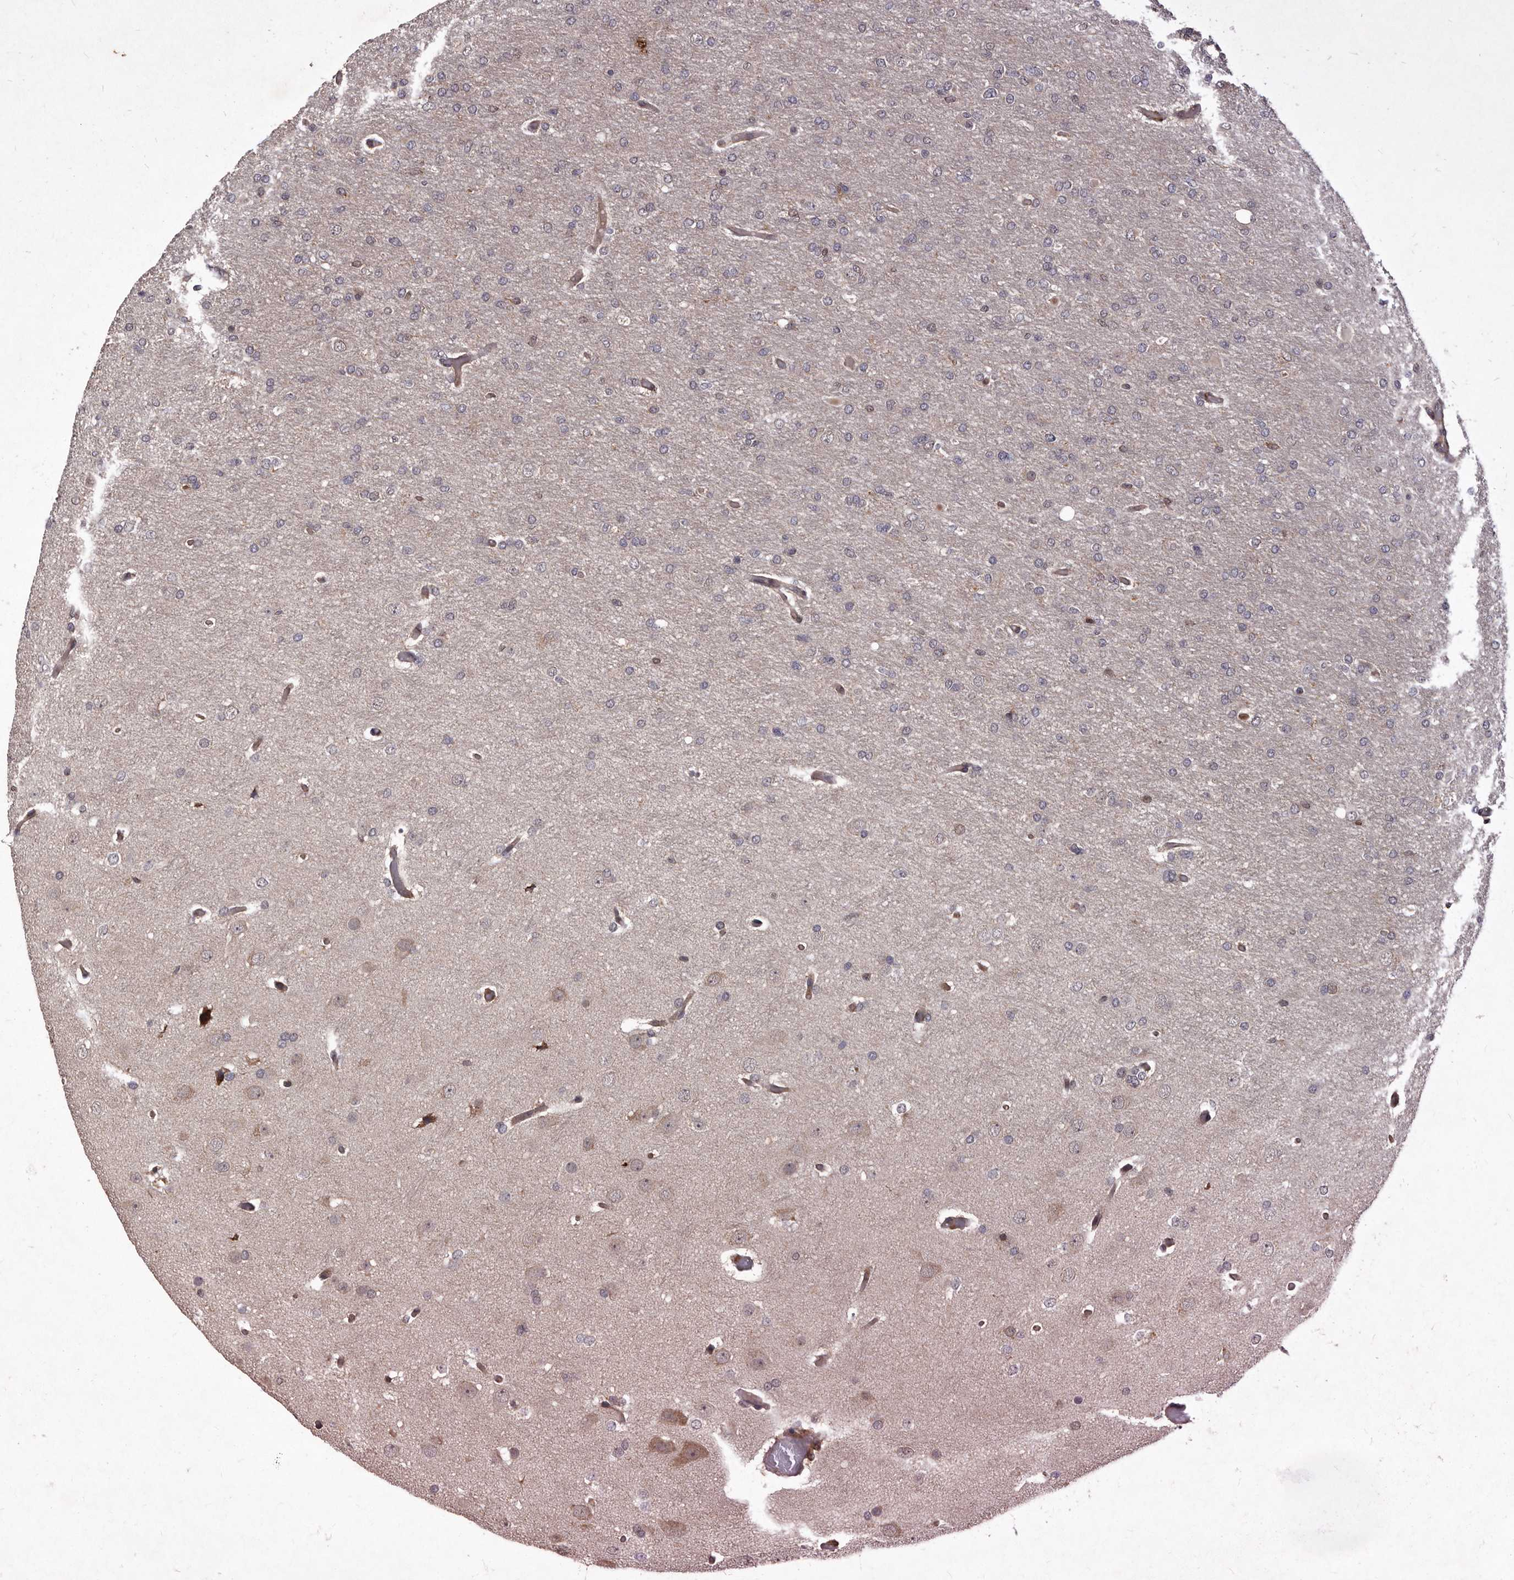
{"staining": {"intensity": "negative", "quantity": "none", "location": "none"}, "tissue": "glioma", "cell_type": "Tumor cells", "image_type": "cancer", "snomed": [{"axis": "morphology", "description": "Glioma, malignant, High grade"}, {"axis": "topography", "description": "Cerebral cortex"}], "caption": "IHC of human malignant high-grade glioma reveals no staining in tumor cells.", "gene": "RRM2B", "patient": {"sex": "female", "age": 36}}